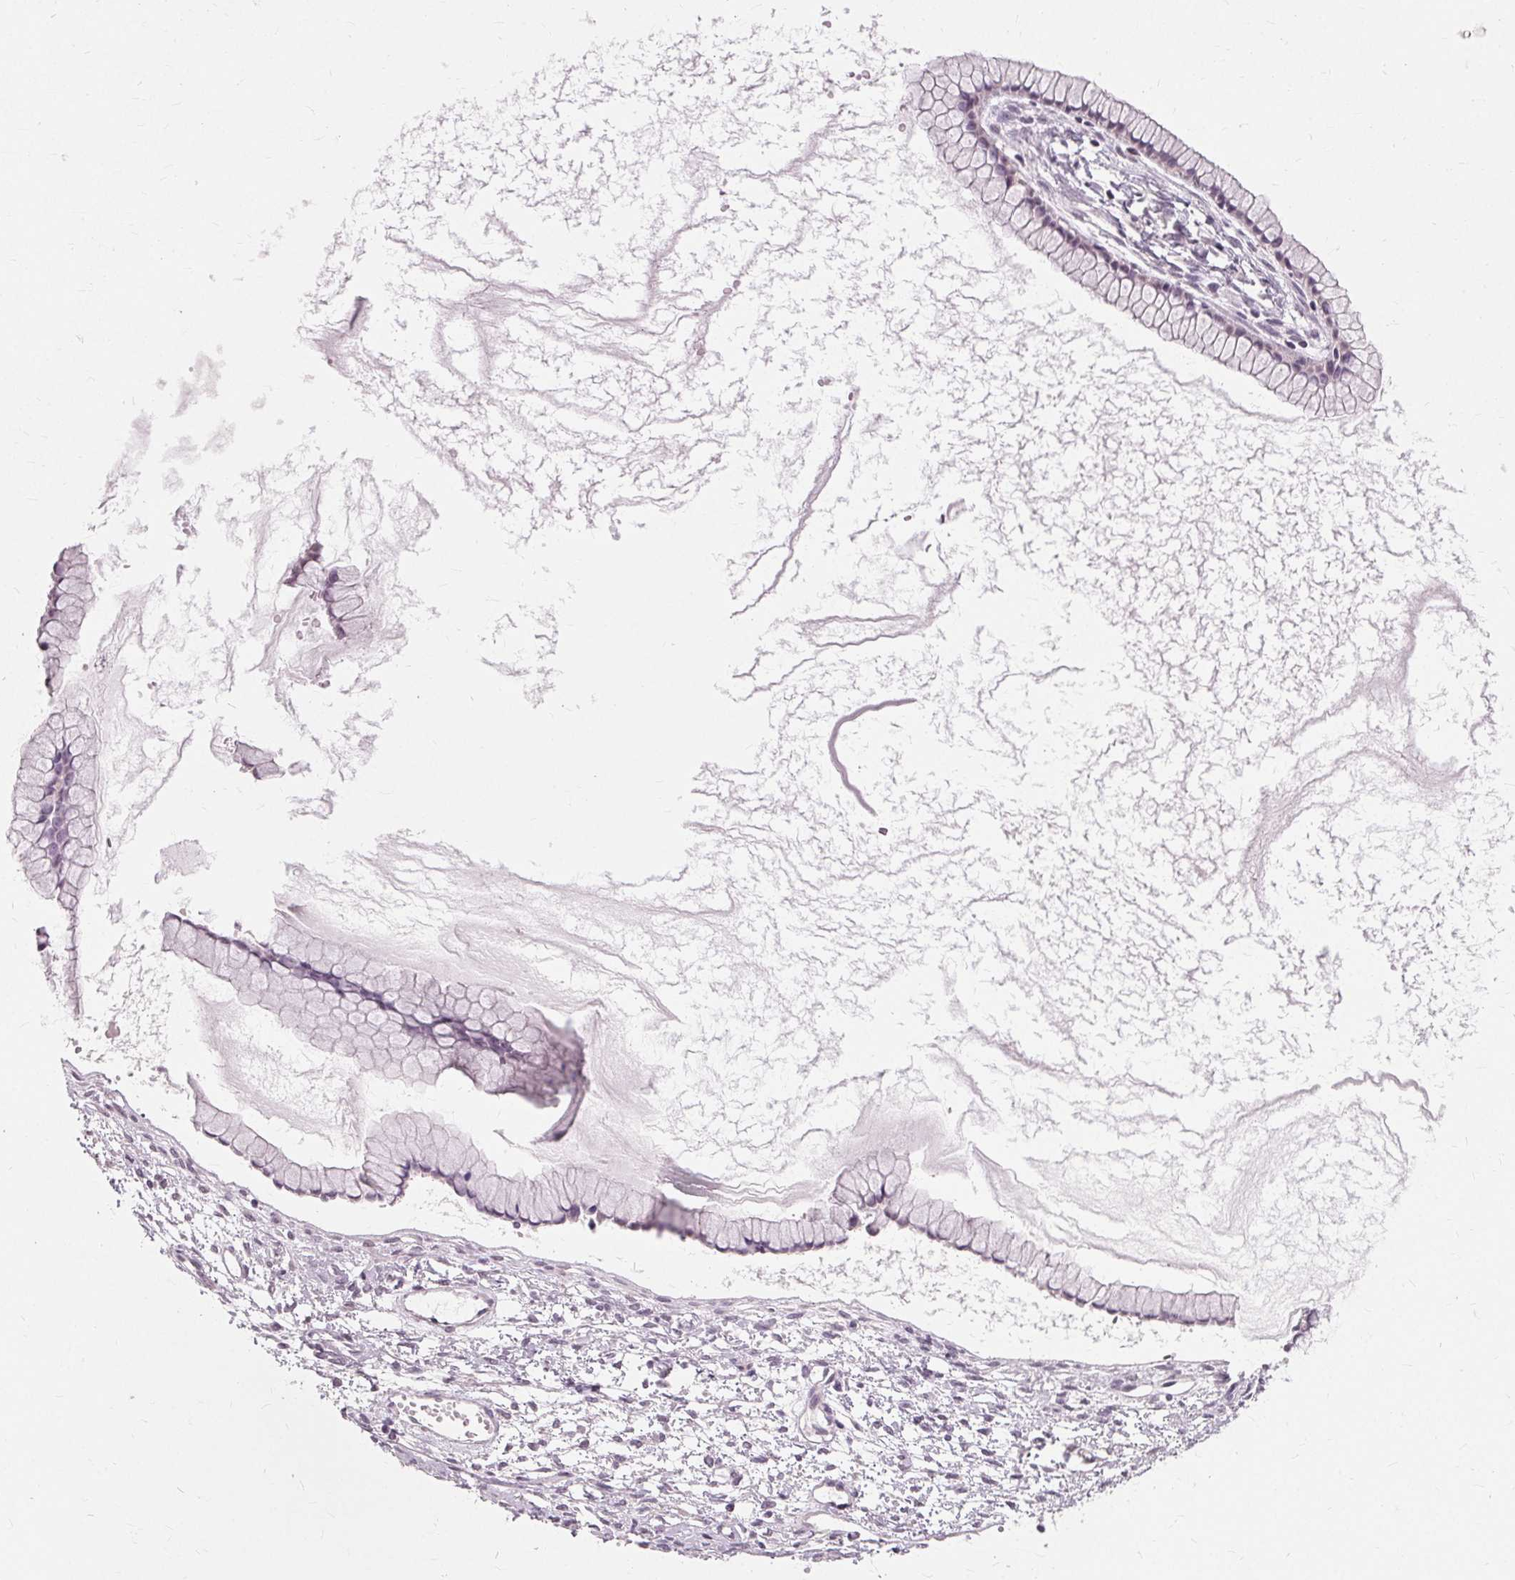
{"staining": {"intensity": "negative", "quantity": "none", "location": "none"}, "tissue": "ovarian cancer", "cell_type": "Tumor cells", "image_type": "cancer", "snomed": [{"axis": "morphology", "description": "Cystadenocarcinoma, mucinous, NOS"}, {"axis": "topography", "description": "Ovary"}], "caption": "The micrograph demonstrates no significant positivity in tumor cells of ovarian cancer.", "gene": "SIGLEC6", "patient": {"sex": "female", "age": 41}}